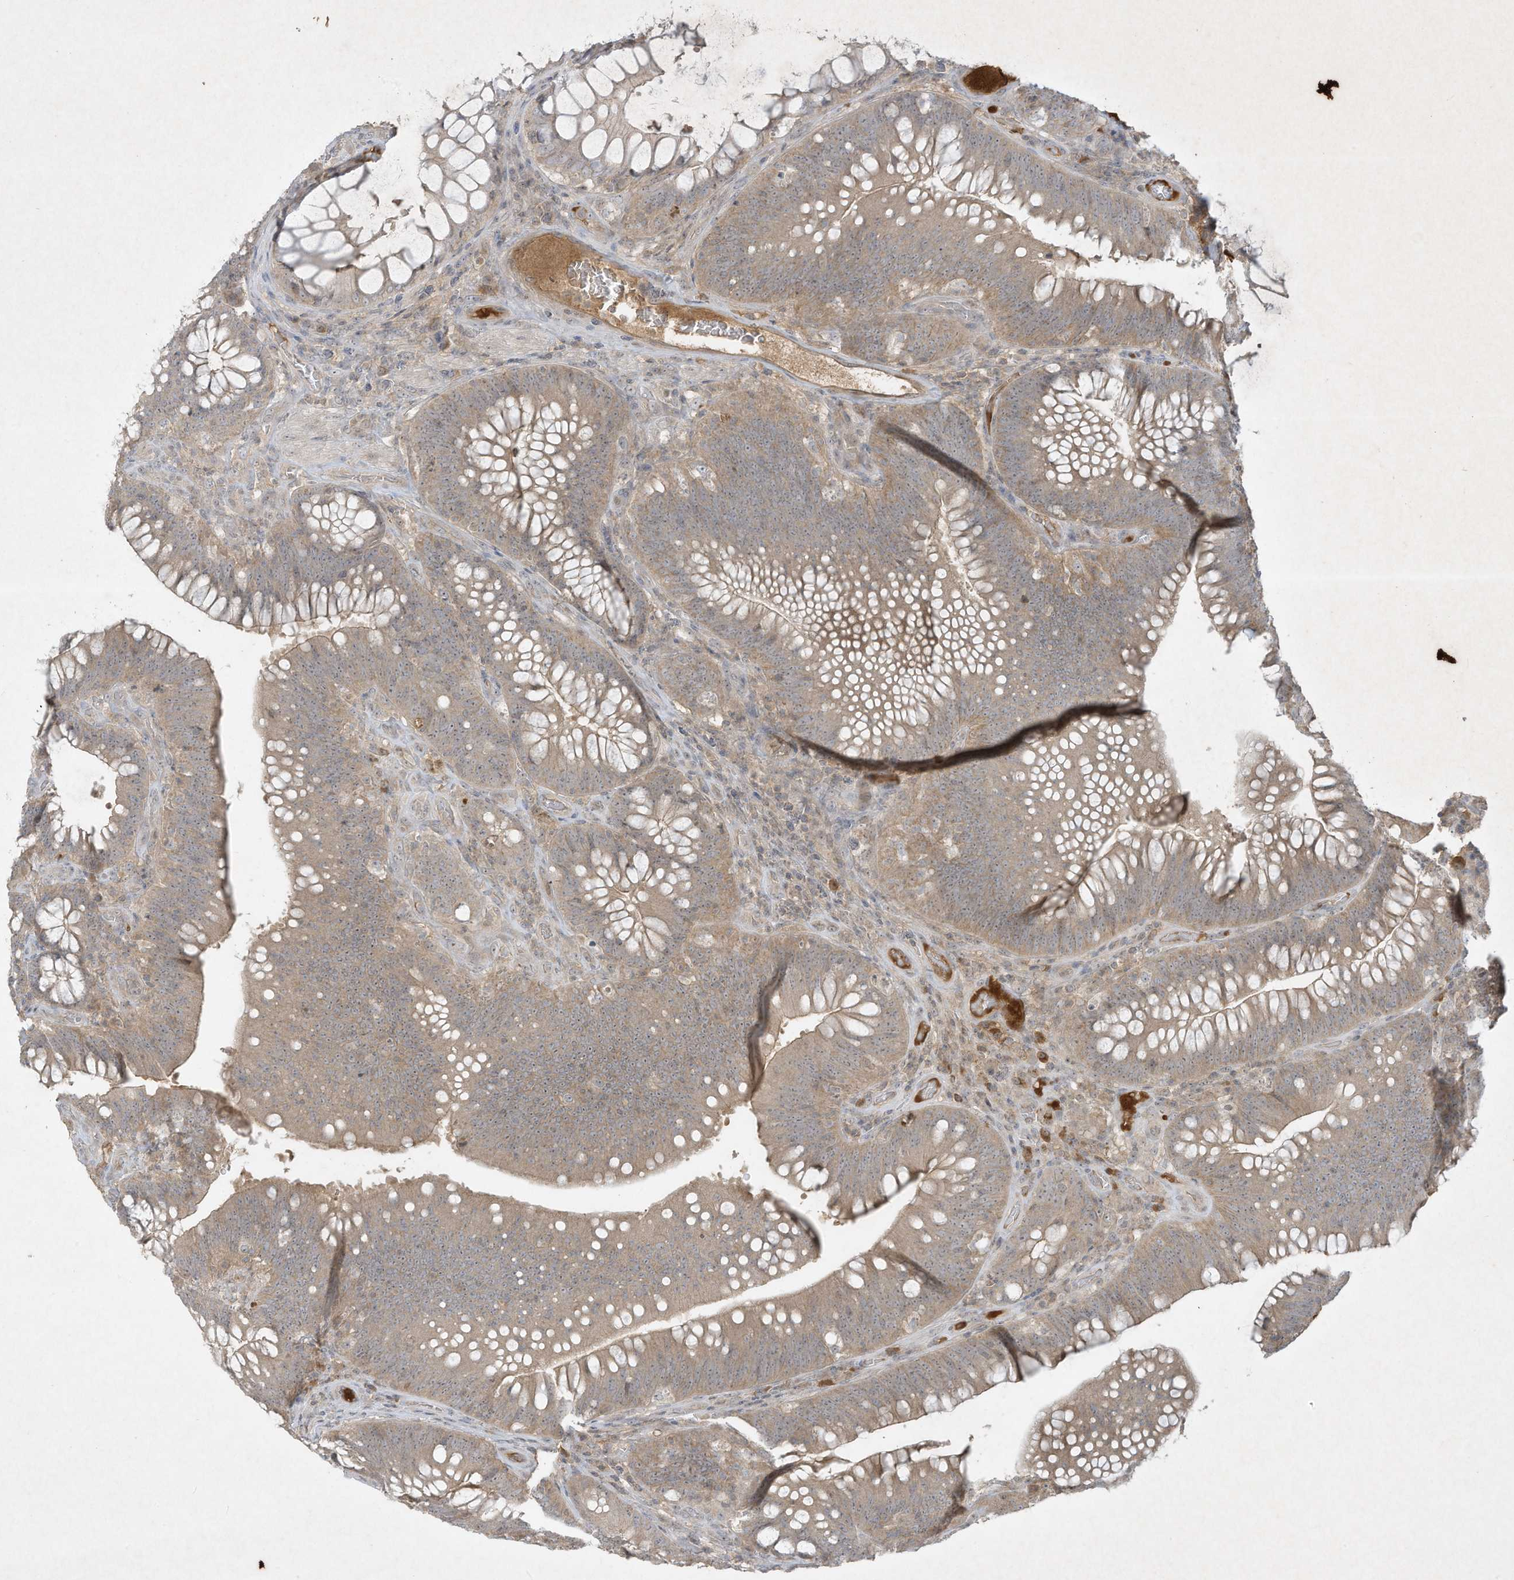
{"staining": {"intensity": "weak", "quantity": ">75%", "location": "cytoplasmic/membranous"}, "tissue": "colorectal cancer", "cell_type": "Tumor cells", "image_type": "cancer", "snomed": [{"axis": "morphology", "description": "Normal tissue, NOS"}, {"axis": "topography", "description": "Colon"}], "caption": "Immunohistochemical staining of human colorectal cancer displays low levels of weak cytoplasmic/membranous expression in approximately >75% of tumor cells. The staining was performed using DAB (3,3'-diaminobenzidine), with brown indicating positive protein expression. Nuclei are stained blue with hematoxylin.", "gene": "FETUB", "patient": {"sex": "female", "age": 82}}